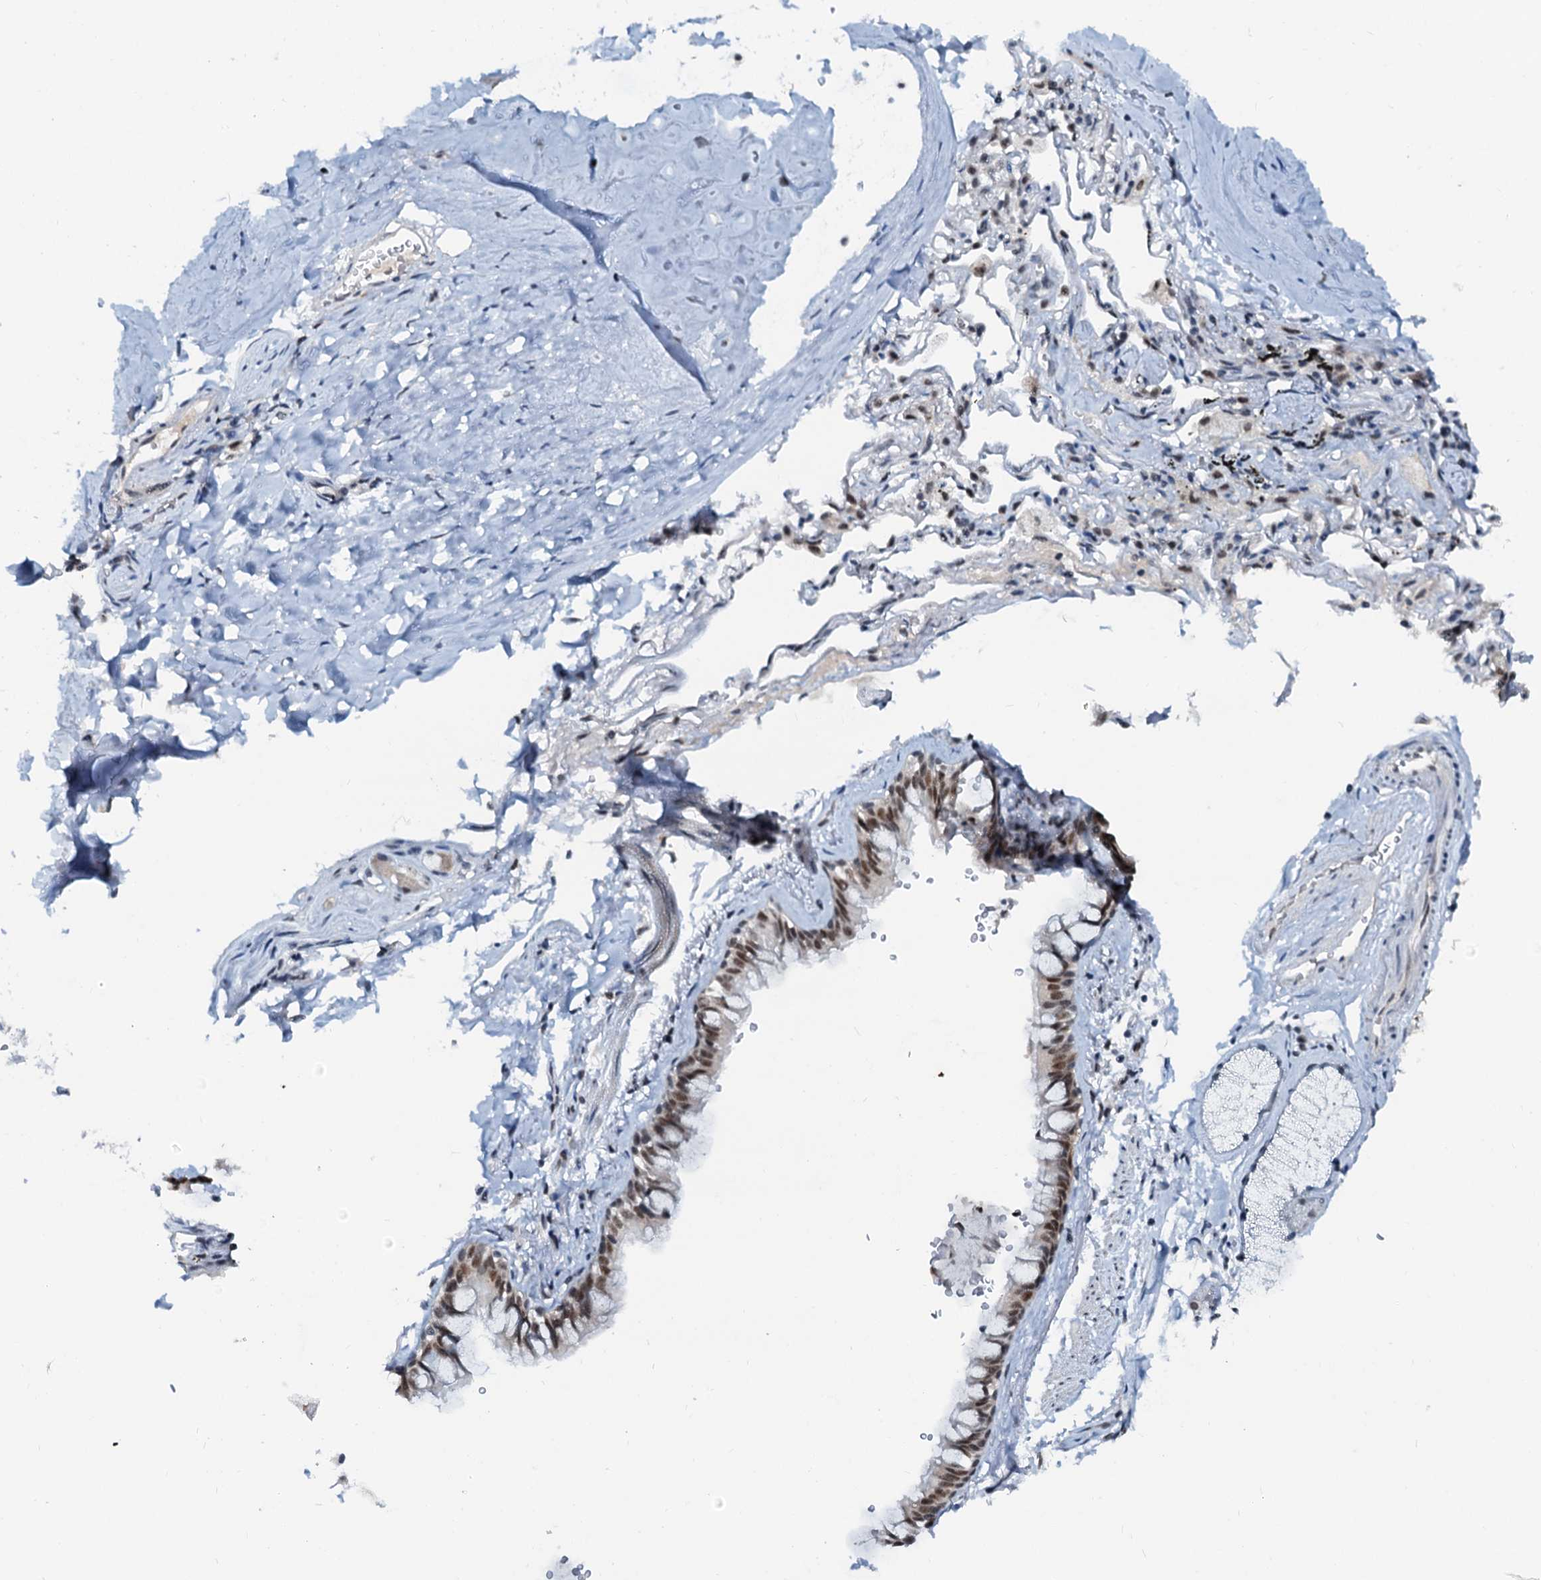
{"staining": {"intensity": "negative", "quantity": "none", "location": "none"}, "tissue": "adipose tissue", "cell_type": "Adipocytes", "image_type": "normal", "snomed": [{"axis": "morphology", "description": "Normal tissue, NOS"}, {"axis": "topography", "description": "Lymph node"}, {"axis": "topography", "description": "Bronchus"}], "caption": "IHC image of benign adipose tissue: adipose tissue stained with DAB (3,3'-diaminobenzidine) shows no significant protein positivity in adipocytes. The staining was performed using DAB (3,3'-diaminobenzidine) to visualize the protein expression in brown, while the nuclei were stained in blue with hematoxylin (Magnification: 20x).", "gene": "SNRPD1", "patient": {"sex": "male", "age": 63}}